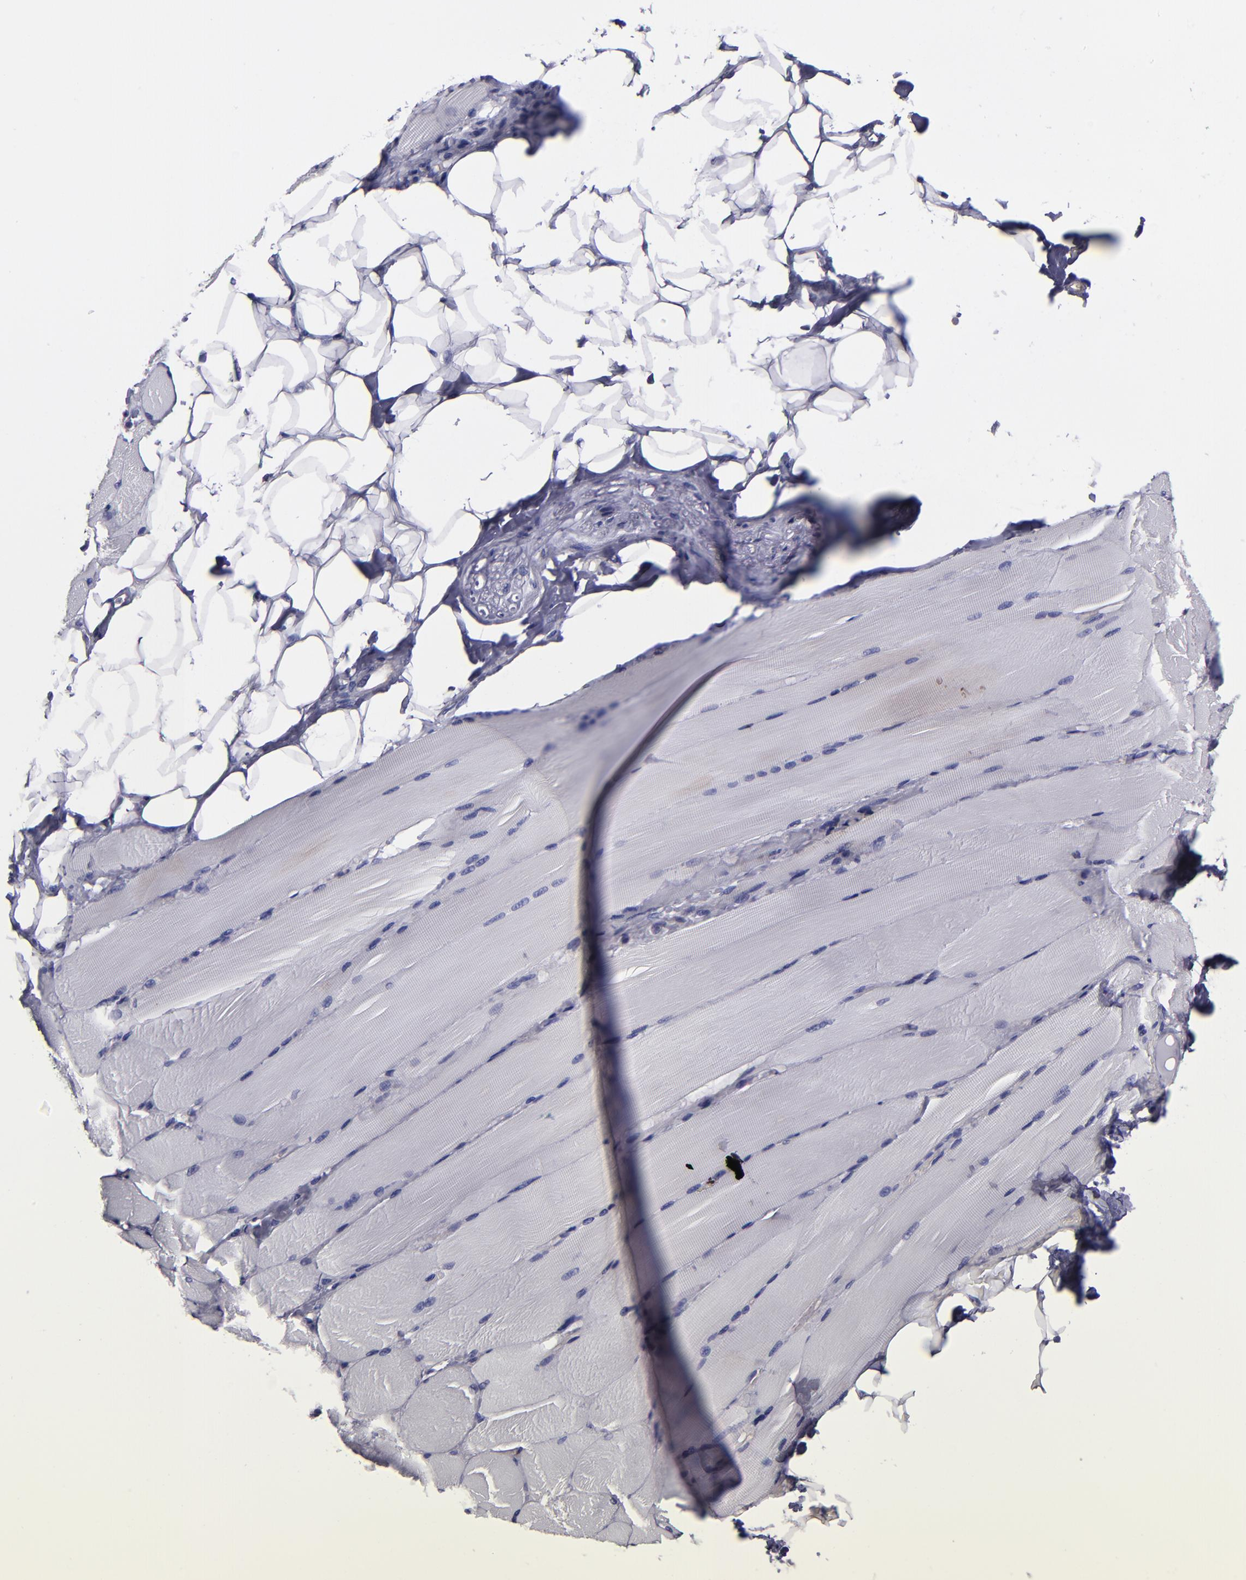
{"staining": {"intensity": "negative", "quantity": "none", "location": "none"}, "tissue": "skeletal muscle", "cell_type": "Myocytes", "image_type": "normal", "snomed": [{"axis": "morphology", "description": "Normal tissue, NOS"}, {"axis": "topography", "description": "Skeletal muscle"}, {"axis": "topography", "description": "Peripheral nerve tissue"}], "caption": "The photomicrograph displays no significant positivity in myocytes of skeletal muscle. (DAB immunohistochemistry (IHC) with hematoxylin counter stain).", "gene": "CARS1", "patient": {"sex": "female", "age": 84}}